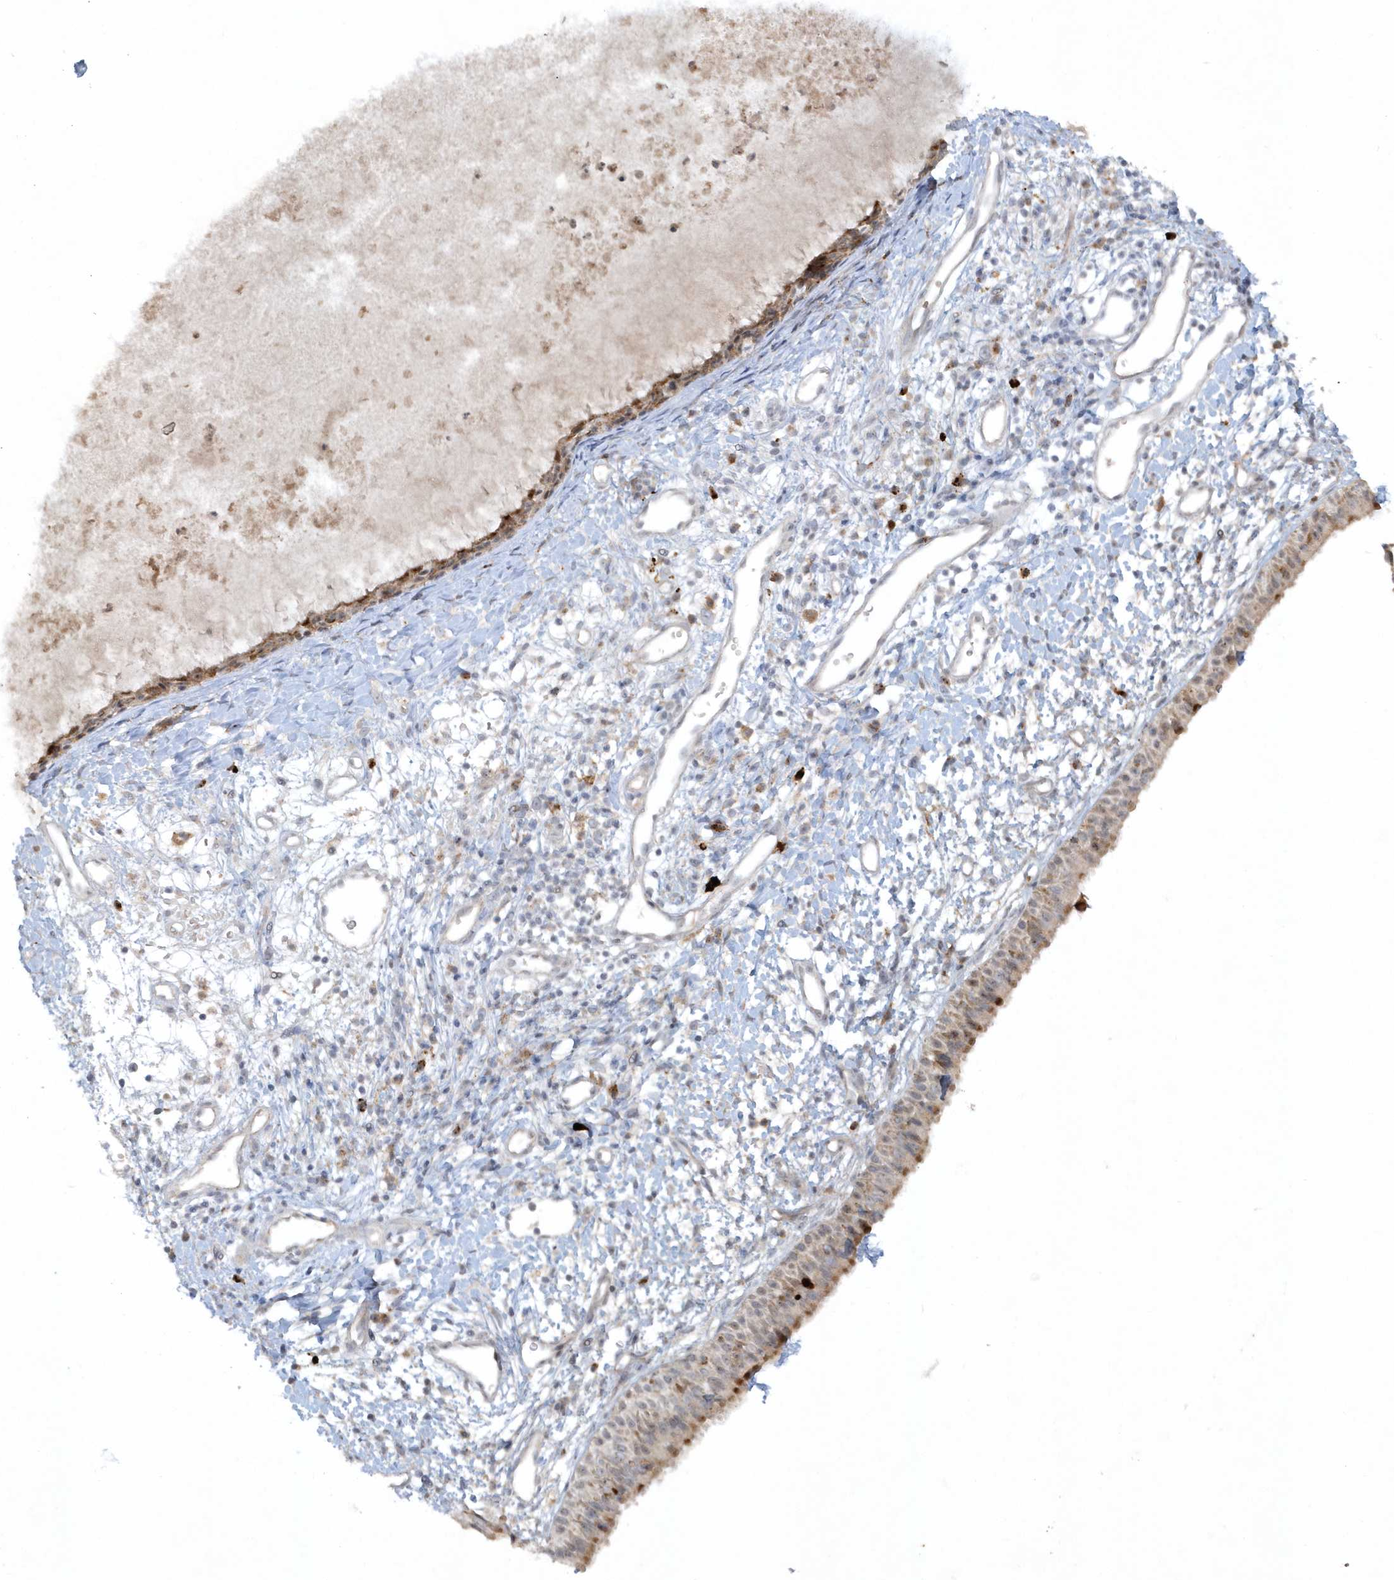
{"staining": {"intensity": "strong", "quantity": "25%-75%", "location": "cytoplasmic/membranous"}, "tissue": "nasopharynx", "cell_type": "Respiratory epithelial cells", "image_type": "normal", "snomed": [{"axis": "morphology", "description": "Normal tissue, NOS"}, {"axis": "topography", "description": "Nasopharynx"}], "caption": "Protein staining reveals strong cytoplasmic/membranous expression in about 25%-75% of respiratory epithelial cells in normal nasopharynx.", "gene": "THG1L", "patient": {"sex": "male", "age": 22}}